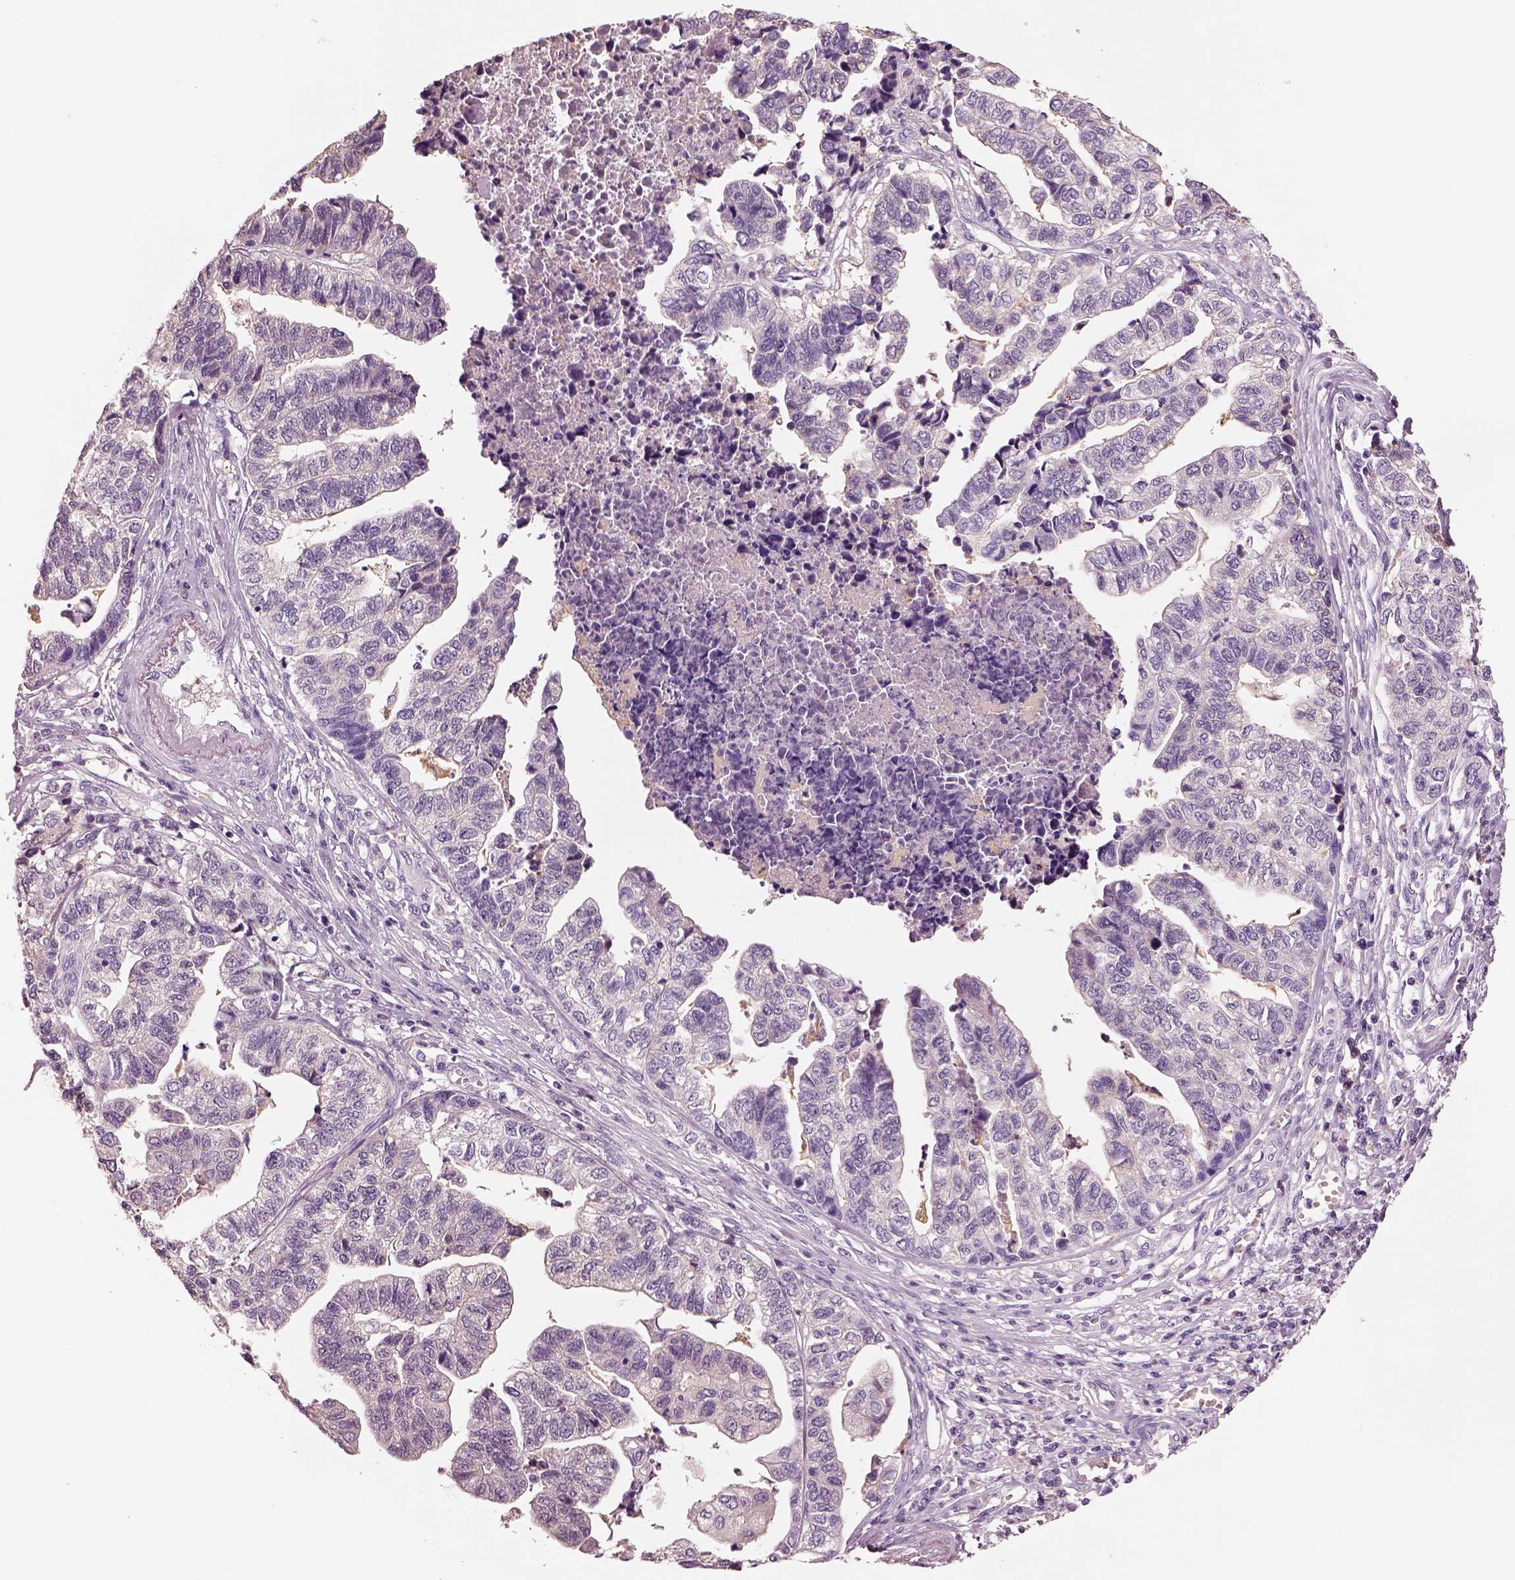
{"staining": {"intensity": "negative", "quantity": "none", "location": "none"}, "tissue": "stomach cancer", "cell_type": "Tumor cells", "image_type": "cancer", "snomed": [{"axis": "morphology", "description": "Adenocarcinoma, NOS"}, {"axis": "topography", "description": "Stomach, upper"}], "caption": "Tumor cells are negative for protein expression in human stomach cancer.", "gene": "ELSPBP1", "patient": {"sex": "female", "age": 67}}